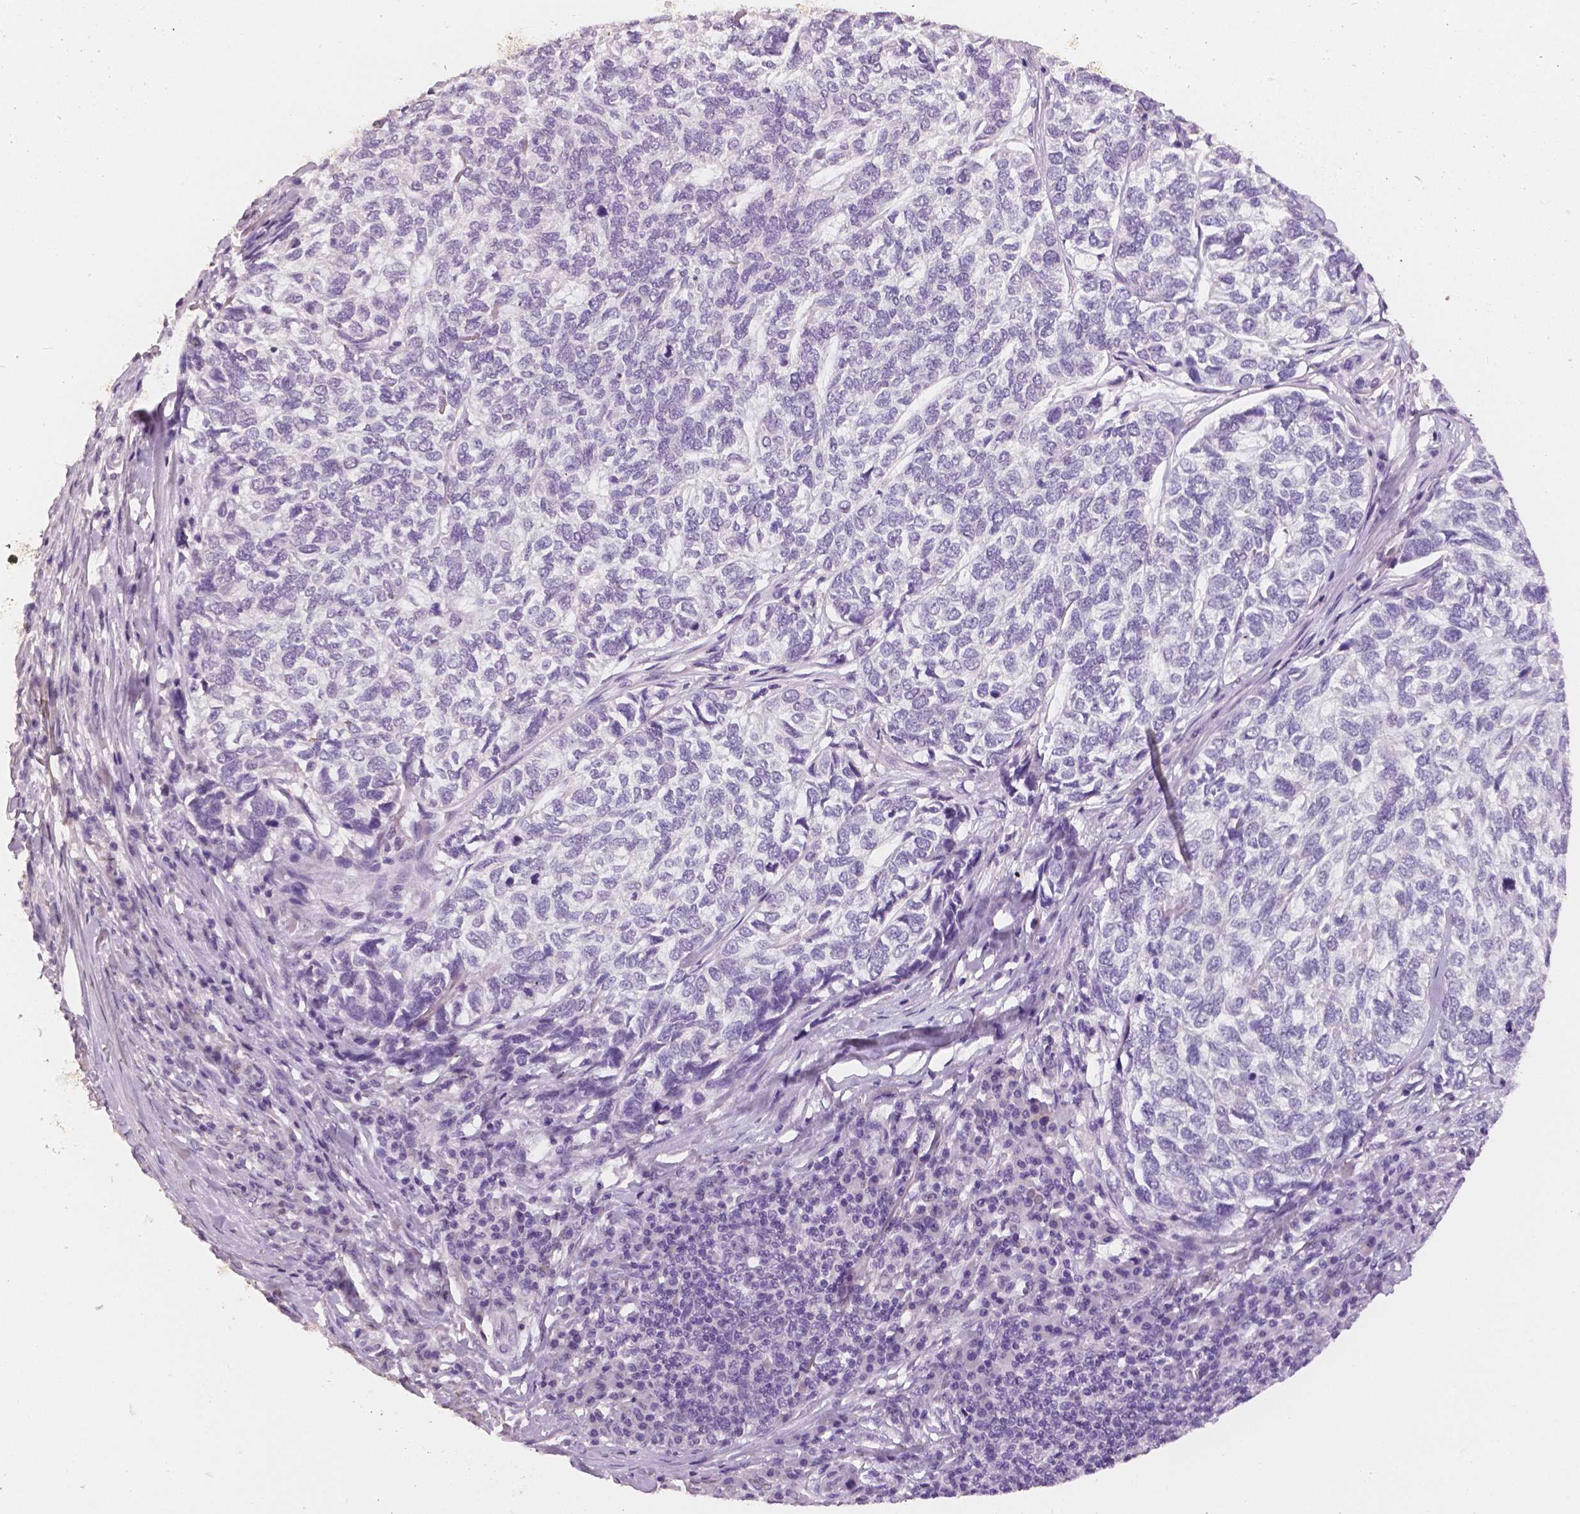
{"staining": {"intensity": "negative", "quantity": "none", "location": "none"}, "tissue": "skin cancer", "cell_type": "Tumor cells", "image_type": "cancer", "snomed": [{"axis": "morphology", "description": "Basal cell carcinoma"}, {"axis": "topography", "description": "Skin"}], "caption": "IHC image of neoplastic tissue: skin basal cell carcinoma stained with DAB (3,3'-diaminobenzidine) displays no significant protein staining in tumor cells. (DAB IHC with hematoxylin counter stain).", "gene": "TSPAN7", "patient": {"sex": "female", "age": 65}}